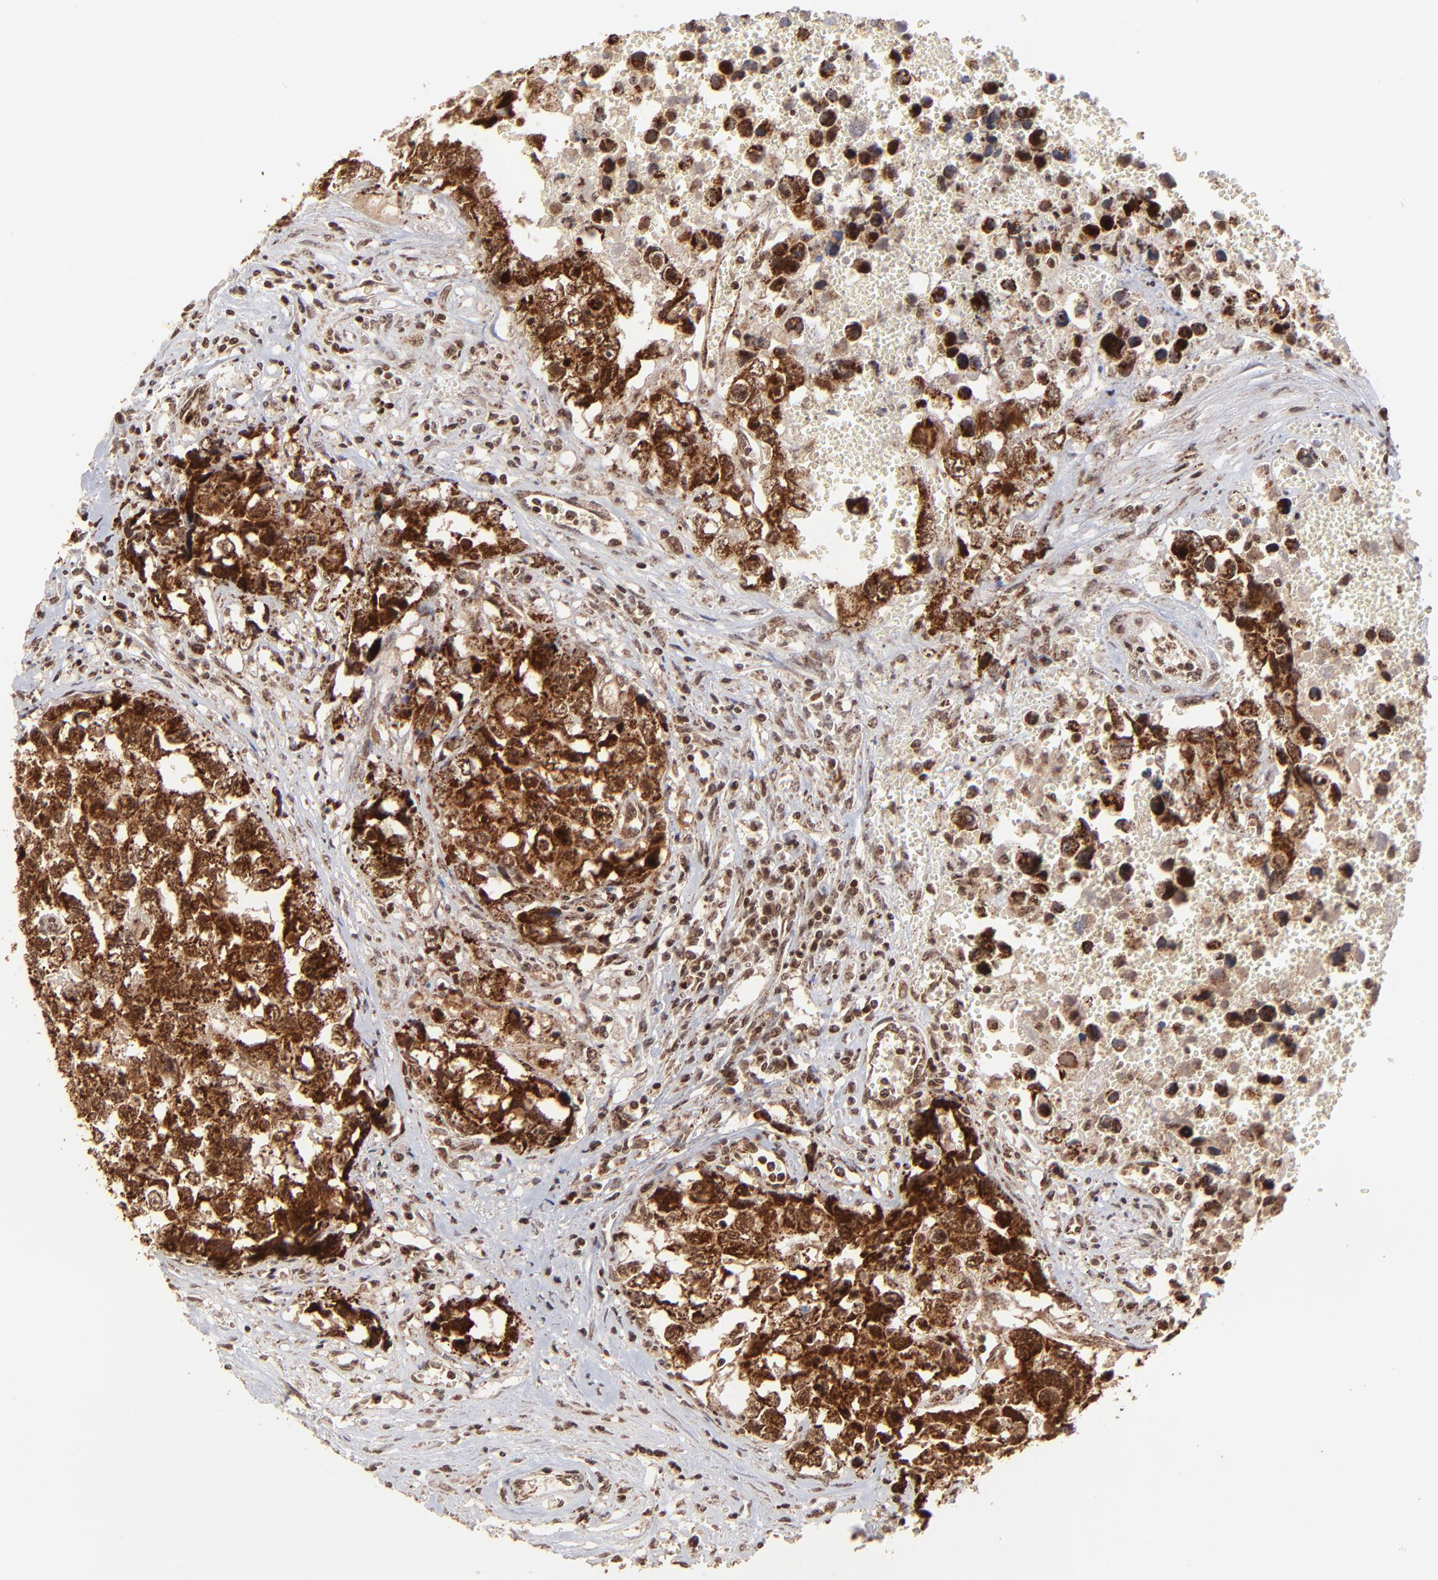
{"staining": {"intensity": "strong", "quantity": ">75%", "location": "cytoplasmic/membranous,nuclear"}, "tissue": "testis cancer", "cell_type": "Tumor cells", "image_type": "cancer", "snomed": [{"axis": "morphology", "description": "Carcinoma, Embryonal, NOS"}, {"axis": "topography", "description": "Testis"}], "caption": "Tumor cells display high levels of strong cytoplasmic/membranous and nuclear positivity in approximately >75% of cells in embryonal carcinoma (testis). (DAB = brown stain, brightfield microscopy at high magnification).", "gene": "MED15", "patient": {"sex": "male", "age": 31}}